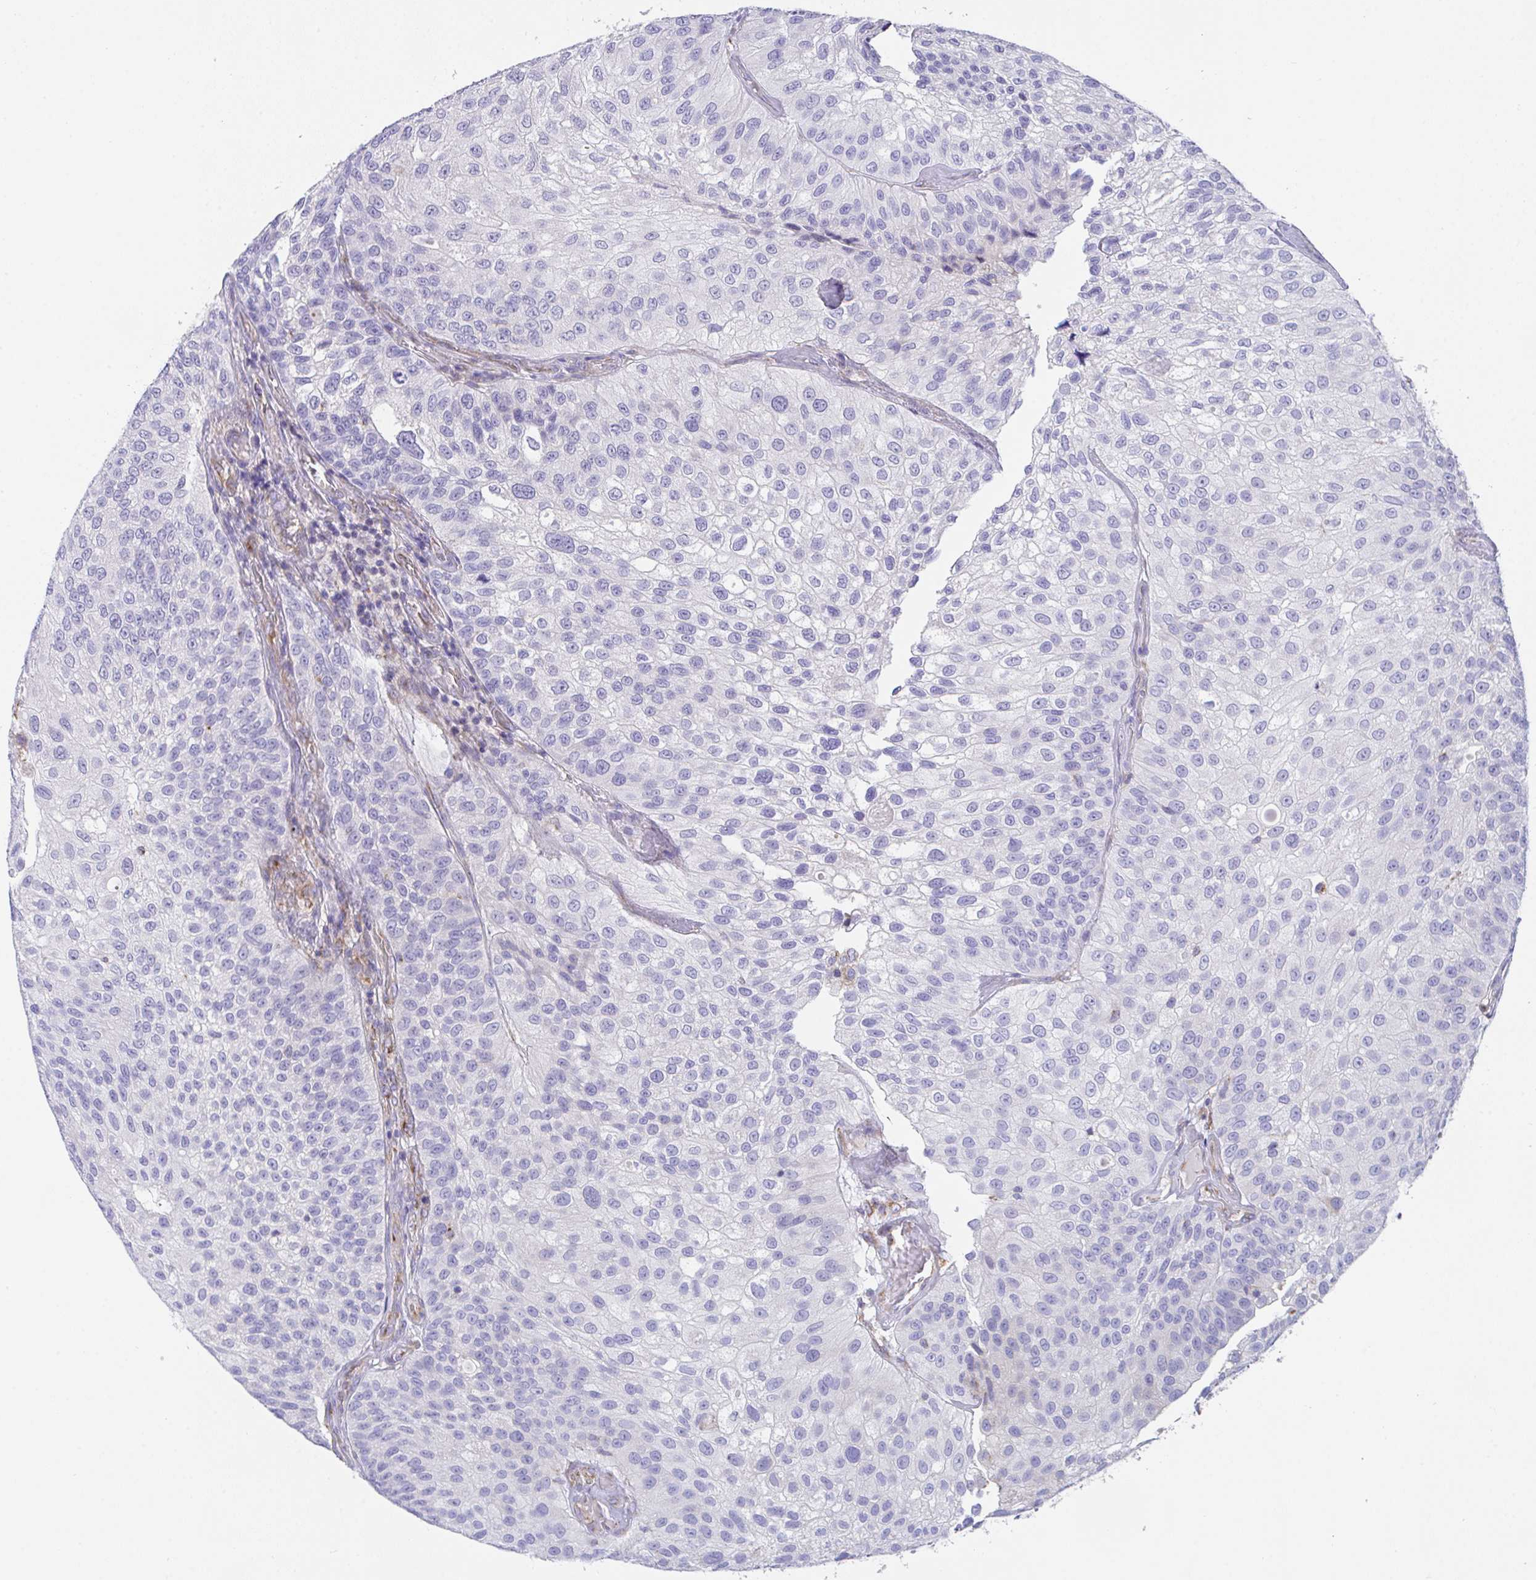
{"staining": {"intensity": "weak", "quantity": "<25%", "location": "cytoplasmic/membranous"}, "tissue": "urothelial cancer", "cell_type": "Tumor cells", "image_type": "cancer", "snomed": [{"axis": "morphology", "description": "Urothelial carcinoma, NOS"}, {"axis": "topography", "description": "Urinary bladder"}], "caption": "Immunohistochemistry (IHC) of human urothelial cancer exhibits no staining in tumor cells. Brightfield microscopy of IHC stained with DAB (brown) and hematoxylin (blue), captured at high magnification.", "gene": "MIA3", "patient": {"sex": "male", "age": 87}}